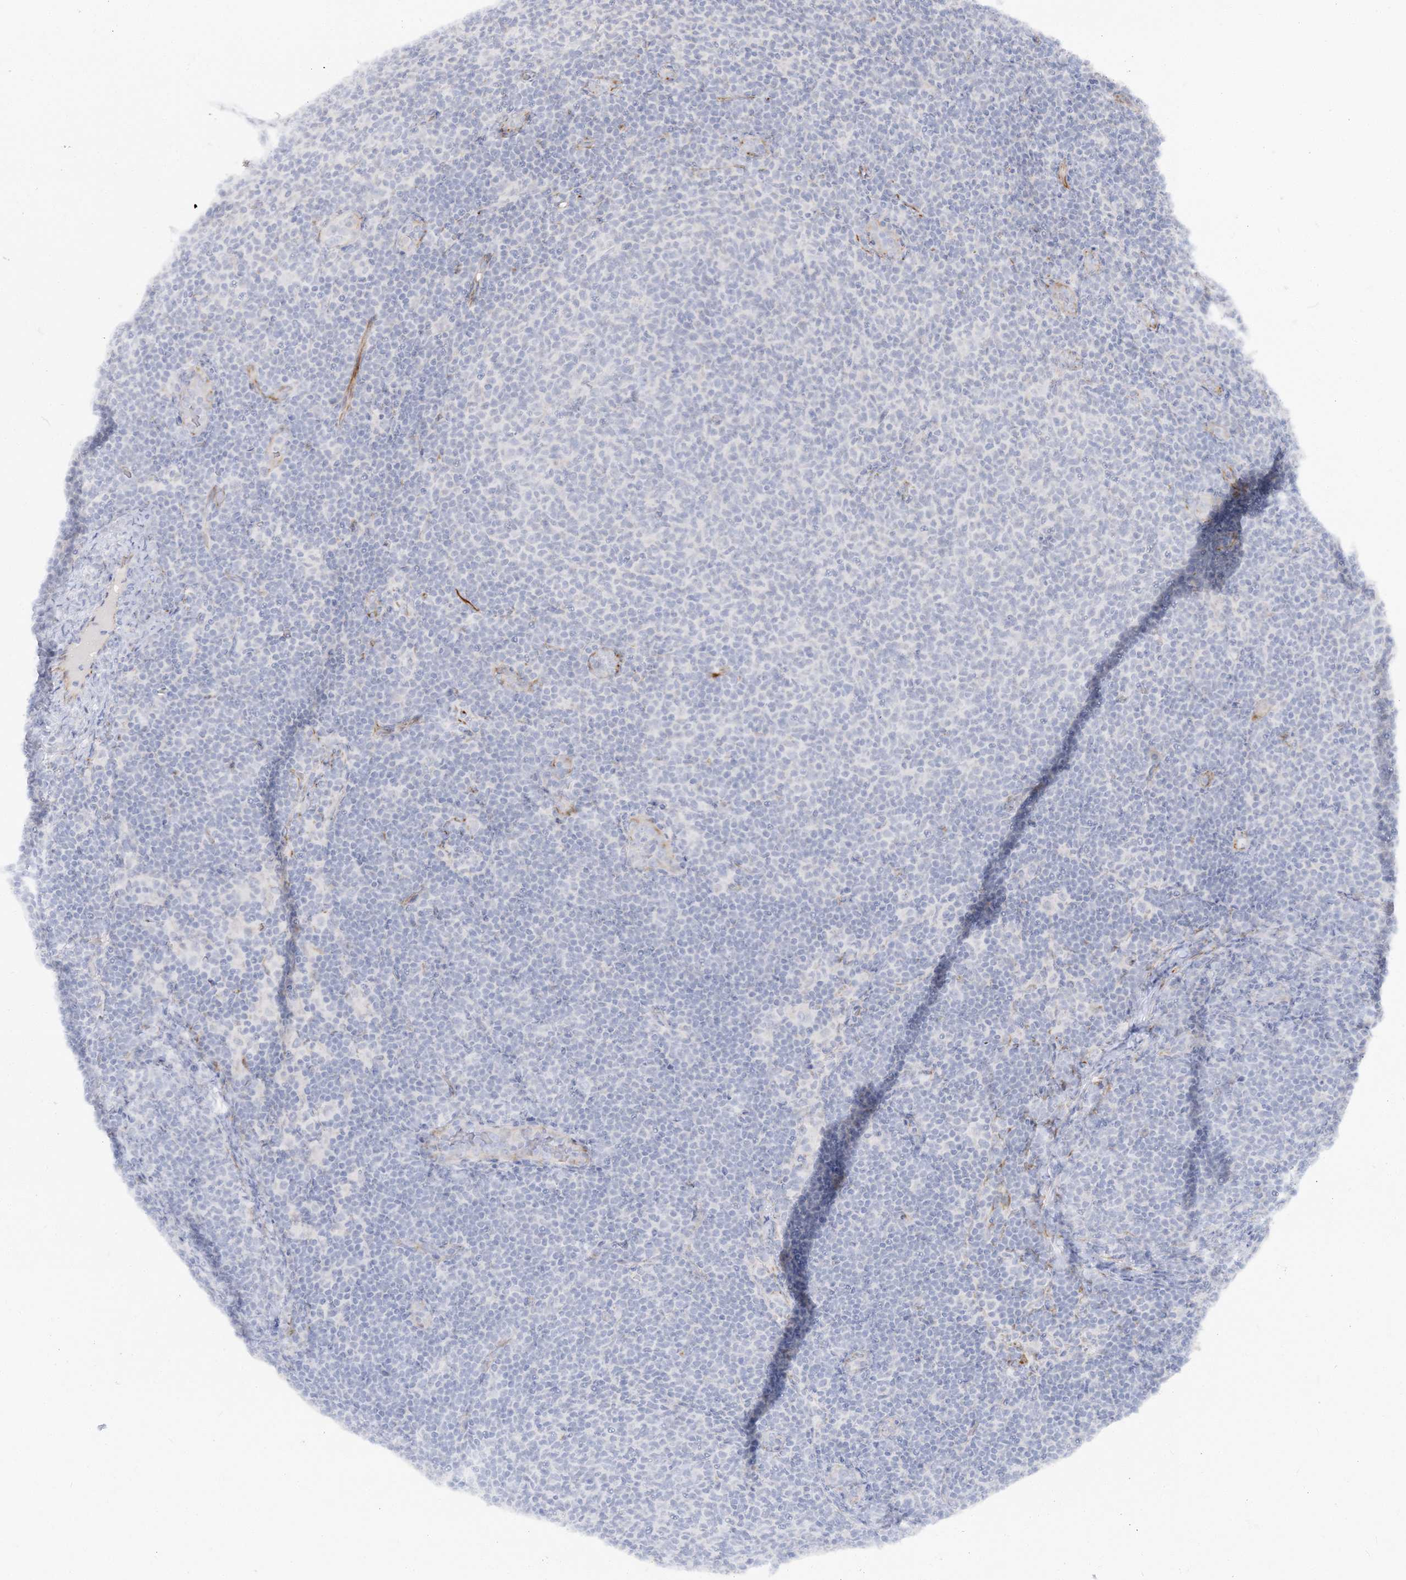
{"staining": {"intensity": "negative", "quantity": "none", "location": "none"}, "tissue": "lymphoma", "cell_type": "Tumor cells", "image_type": "cancer", "snomed": [{"axis": "morphology", "description": "Malignant lymphoma, non-Hodgkin's type, Low grade"}, {"axis": "topography", "description": "Lymph node"}], "caption": "Image shows no significant protein expression in tumor cells of lymphoma.", "gene": "GPAT2", "patient": {"sex": "male", "age": 66}}